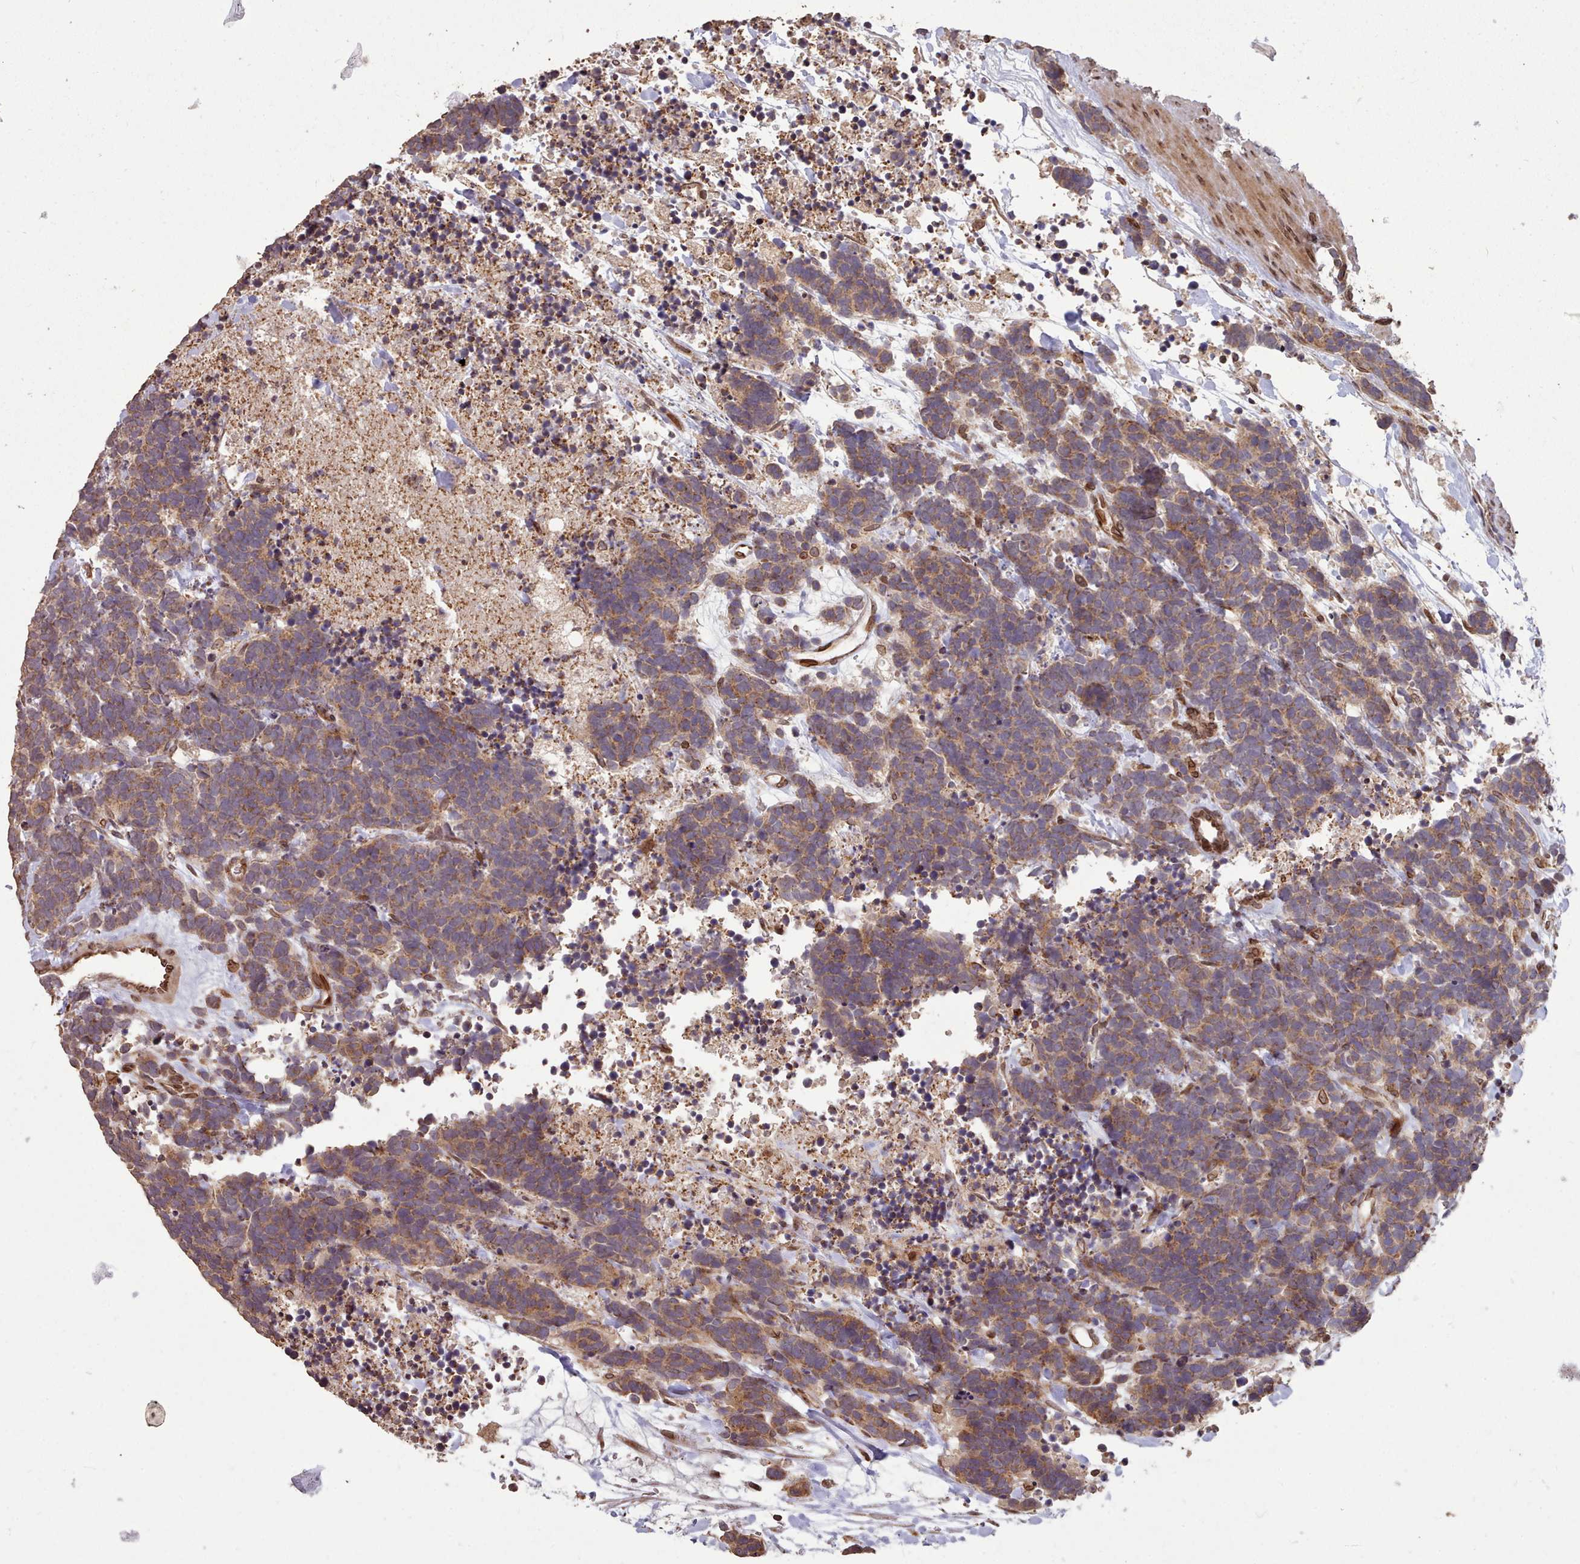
{"staining": {"intensity": "moderate", "quantity": ">75%", "location": "cytoplasmic/membranous"}, "tissue": "carcinoid", "cell_type": "Tumor cells", "image_type": "cancer", "snomed": [{"axis": "morphology", "description": "Carcinoma, NOS"}, {"axis": "morphology", "description": "Carcinoid, malignant, NOS"}, {"axis": "topography", "description": "Prostate"}], "caption": "Carcinoid (malignant) stained with DAB (3,3'-diaminobenzidine) immunohistochemistry demonstrates medium levels of moderate cytoplasmic/membranous positivity in approximately >75% of tumor cells.", "gene": "TOR1AIP1", "patient": {"sex": "male", "age": 57}}